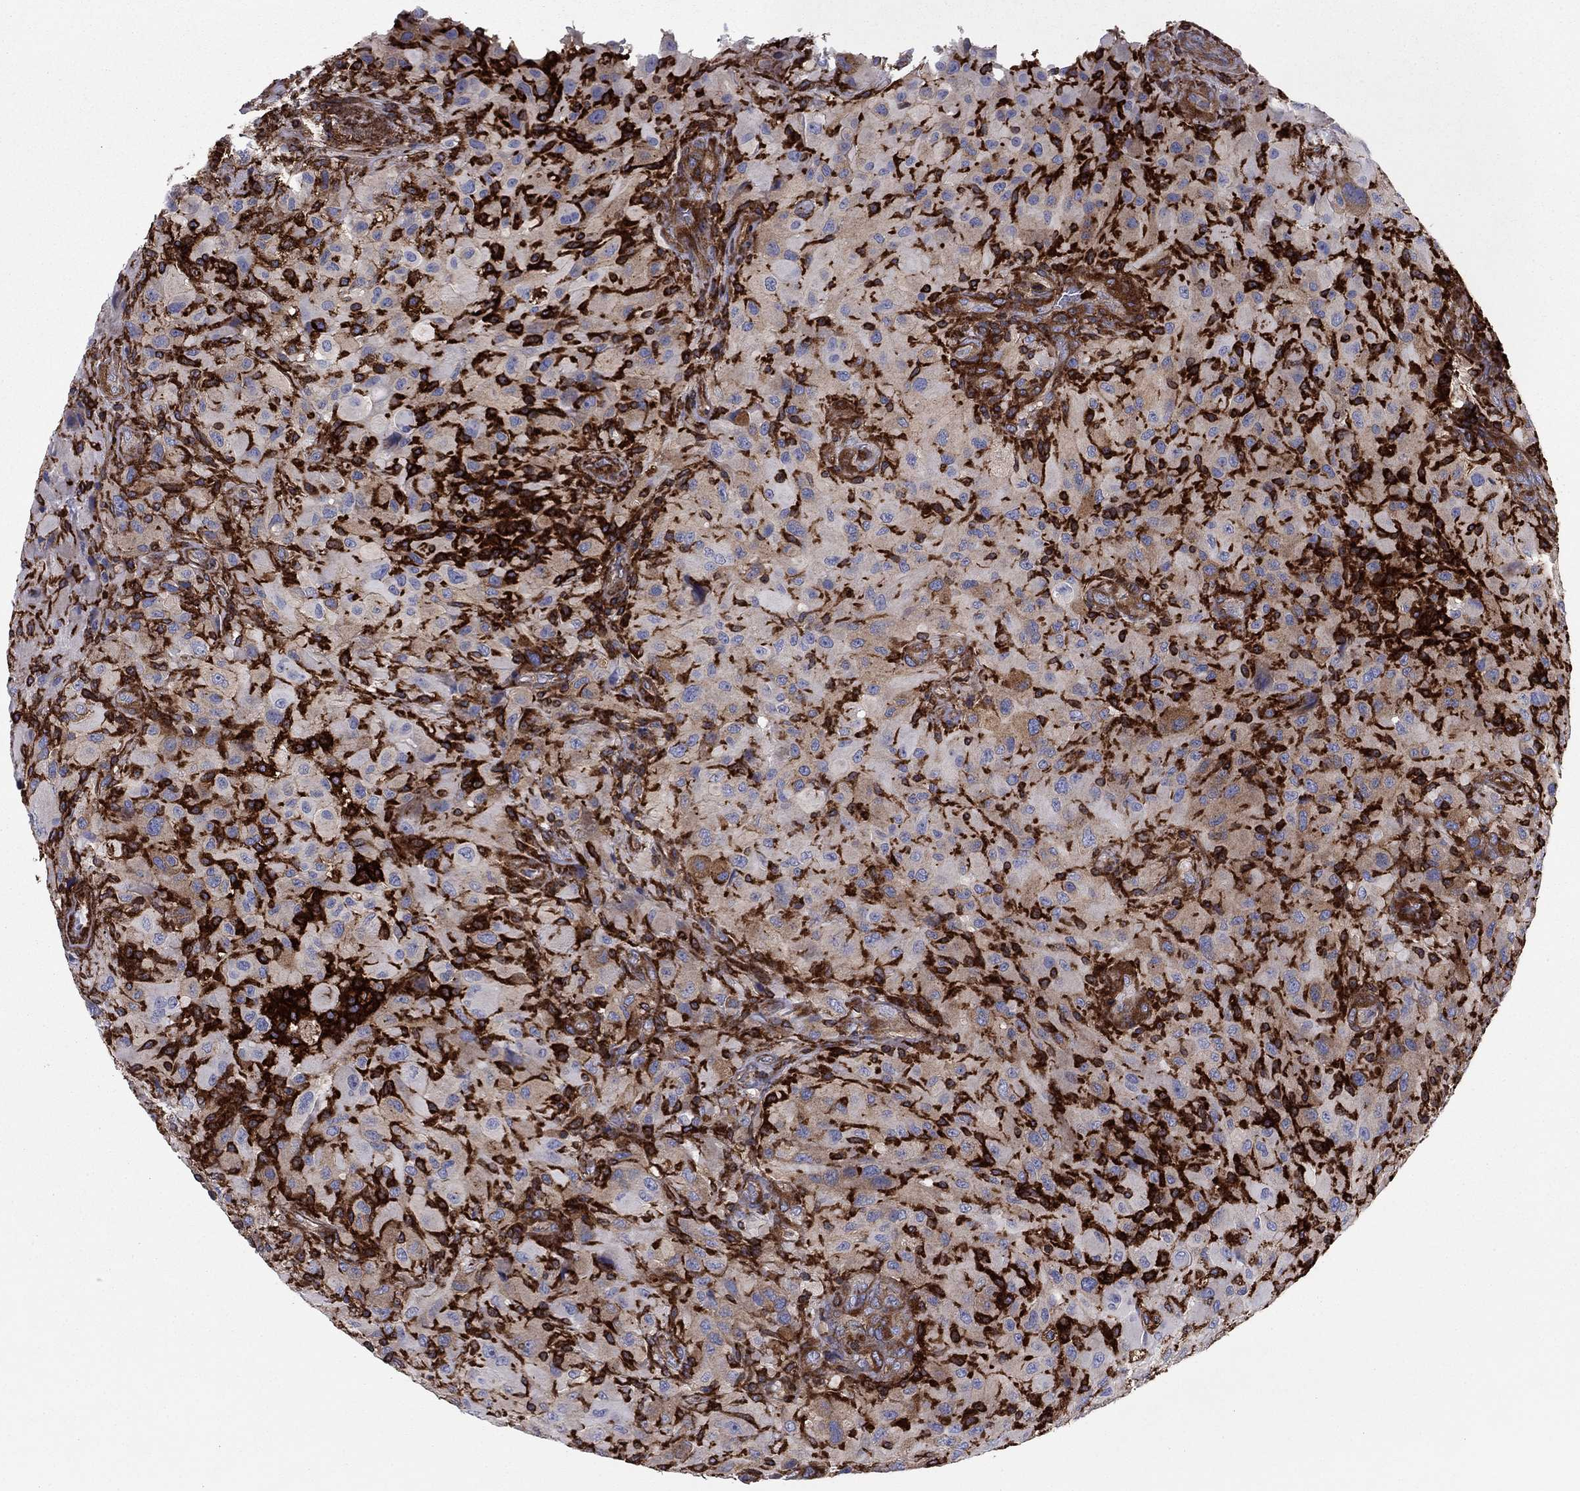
{"staining": {"intensity": "negative", "quantity": "none", "location": "none"}, "tissue": "glioma", "cell_type": "Tumor cells", "image_type": "cancer", "snomed": [{"axis": "morphology", "description": "Glioma, malignant, High grade"}, {"axis": "topography", "description": "Cerebral cortex"}], "caption": "The IHC photomicrograph has no significant positivity in tumor cells of malignant glioma (high-grade) tissue.", "gene": "EHBP1L1", "patient": {"sex": "male", "age": 35}}